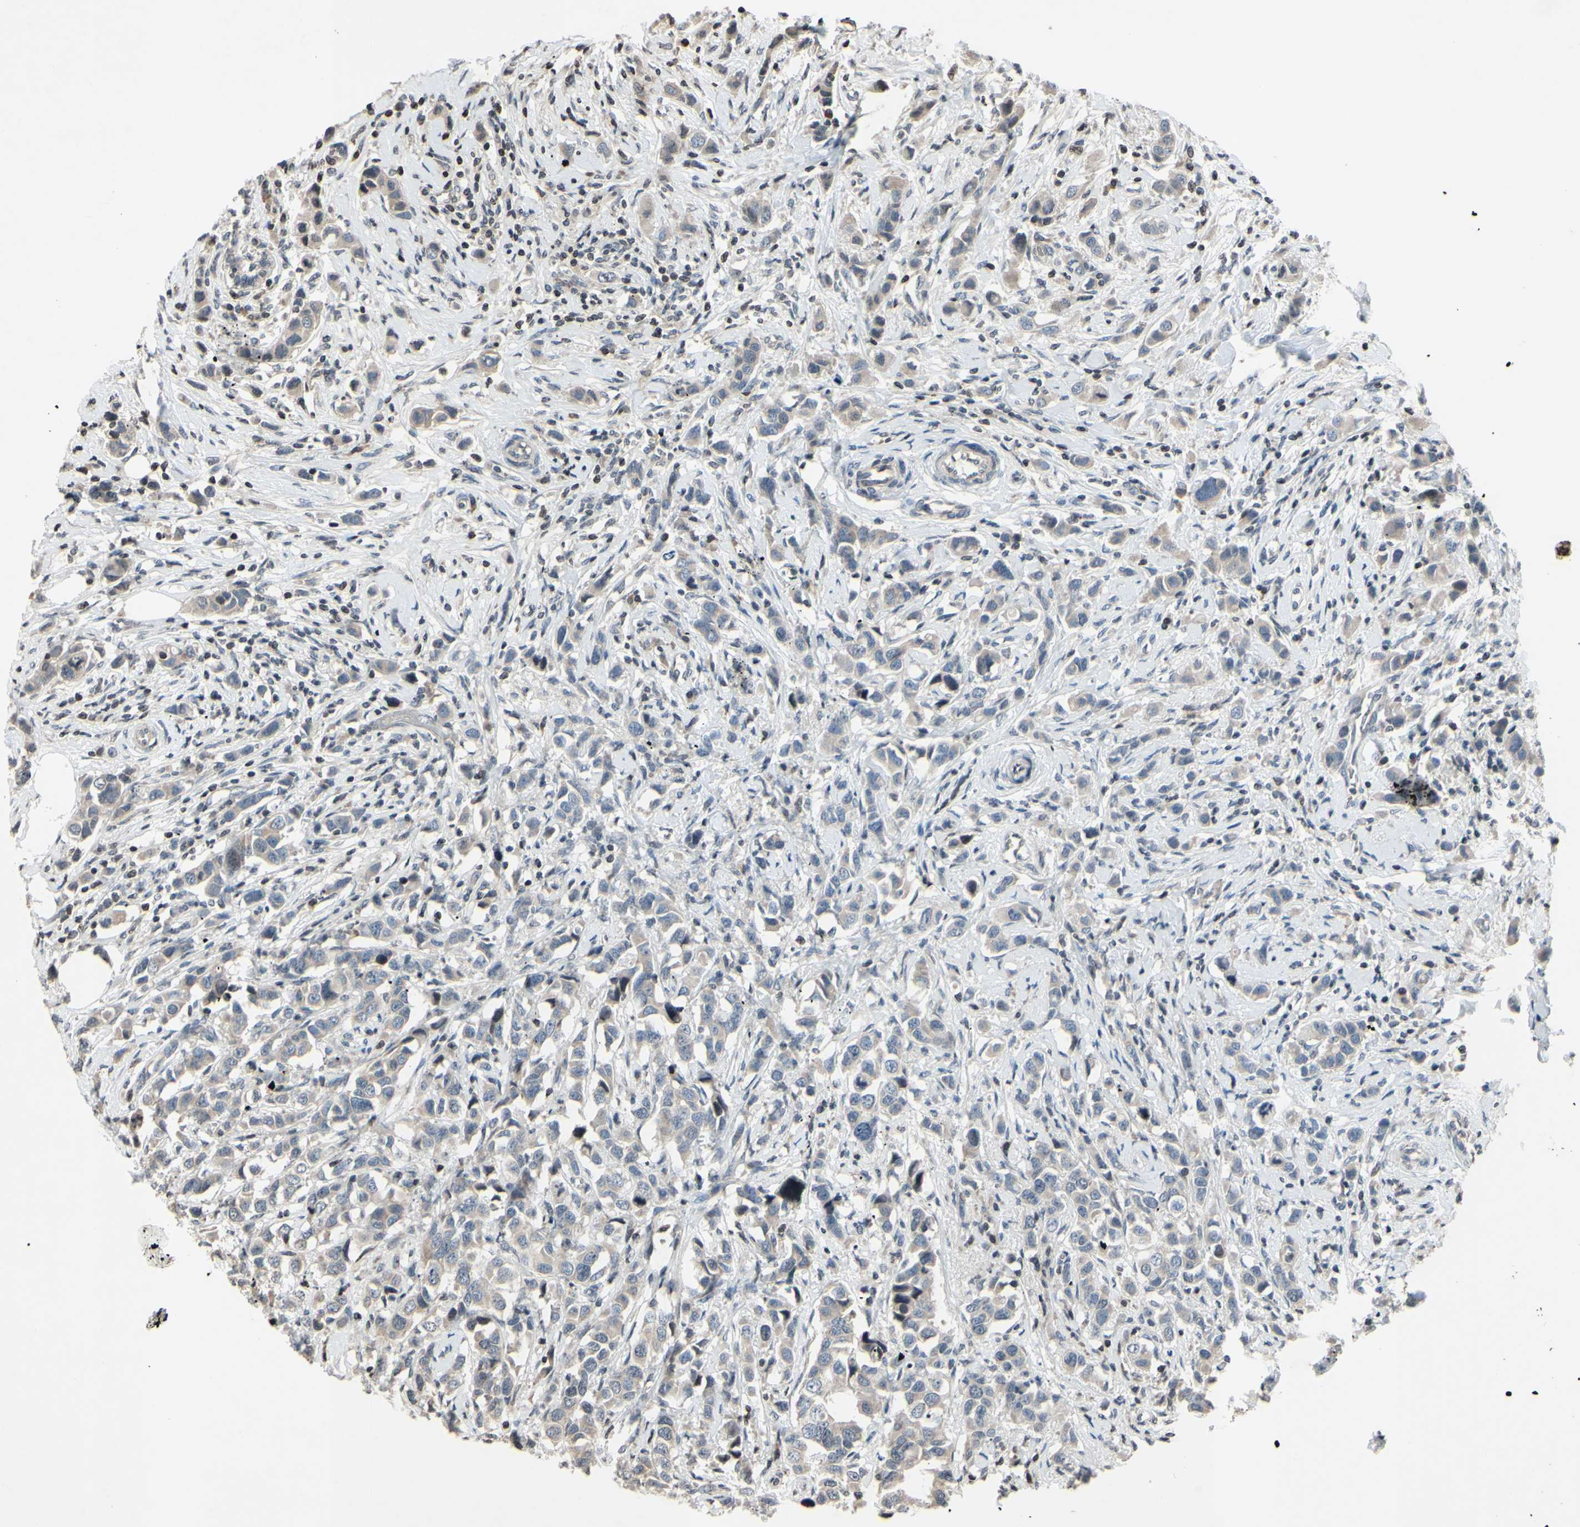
{"staining": {"intensity": "negative", "quantity": "none", "location": "none"}, "tissue": "breast cancer", "cell_type": "Tumor cells", "image_type": "cancer", "snomed": [{"axis": "morphology", "description": "Normal tissue, NOS"}, {"axis": "morphology", "description": "Duct carcinoma"}, {"axis": "topography", "description": "Breast"}], "caption": "IHC of breast cancer (intraductal carcinoma) displays no positivity in tumor cells.", "gene": "ARG1", "patient": {"sex": "female", "age": 50}}